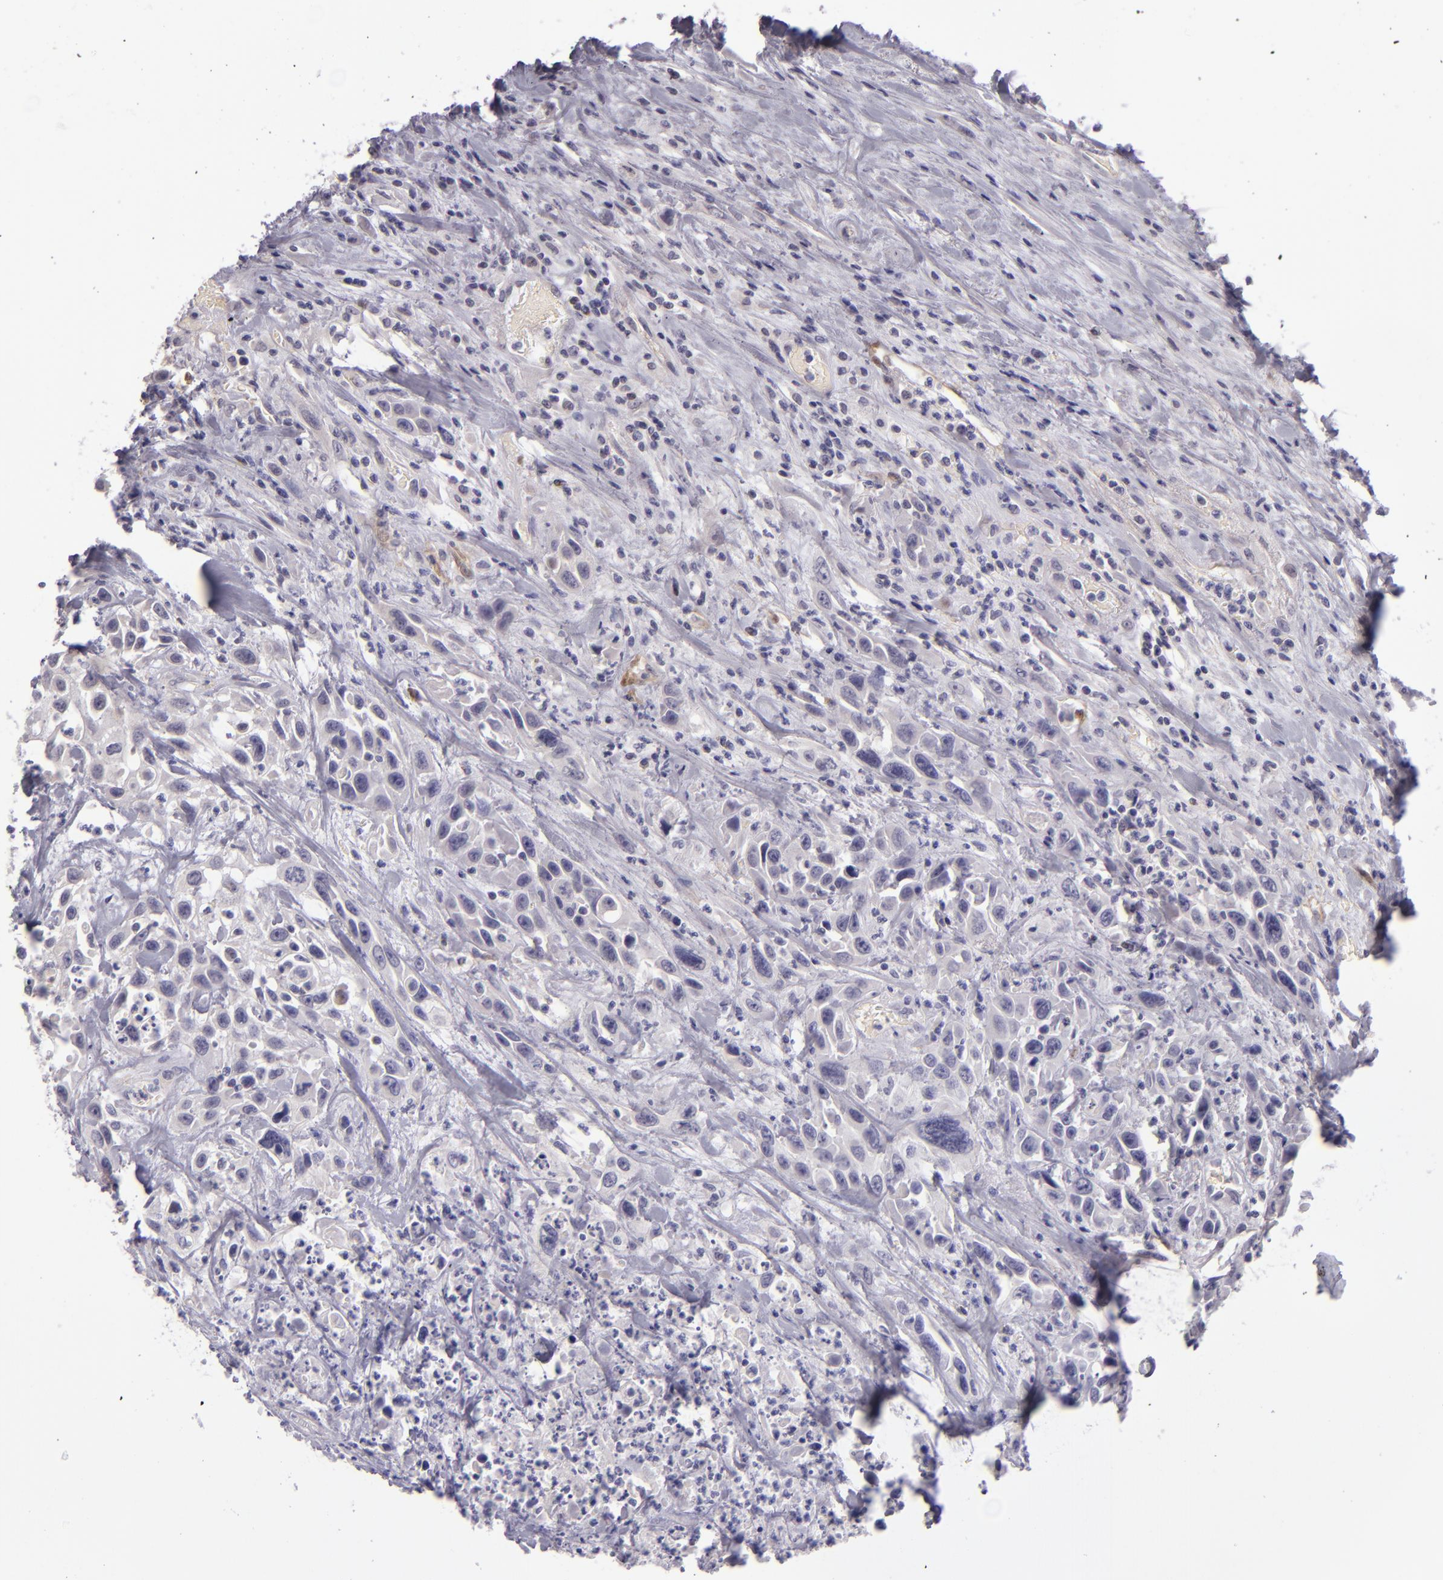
{"staining": {"intensity": "negative", "quantity": "none", "location": "none"}, "tissue": "urothelial cancer", "cell_type": "Tumor cells", "image_type": "cancer", "snomed": [{"axis": "morphology", "description": "Urothelial carcinoma, High grade"}, {"axis": "topography", "description": "Urinary bladder"}], "caption": "This is an immunohistochemistry histopathology image of human urothelial carcinoma (high-grade). There is no expression in tumor cells.", "gene": "SNCB", "patient": {"sex": "female", "age": 84}}